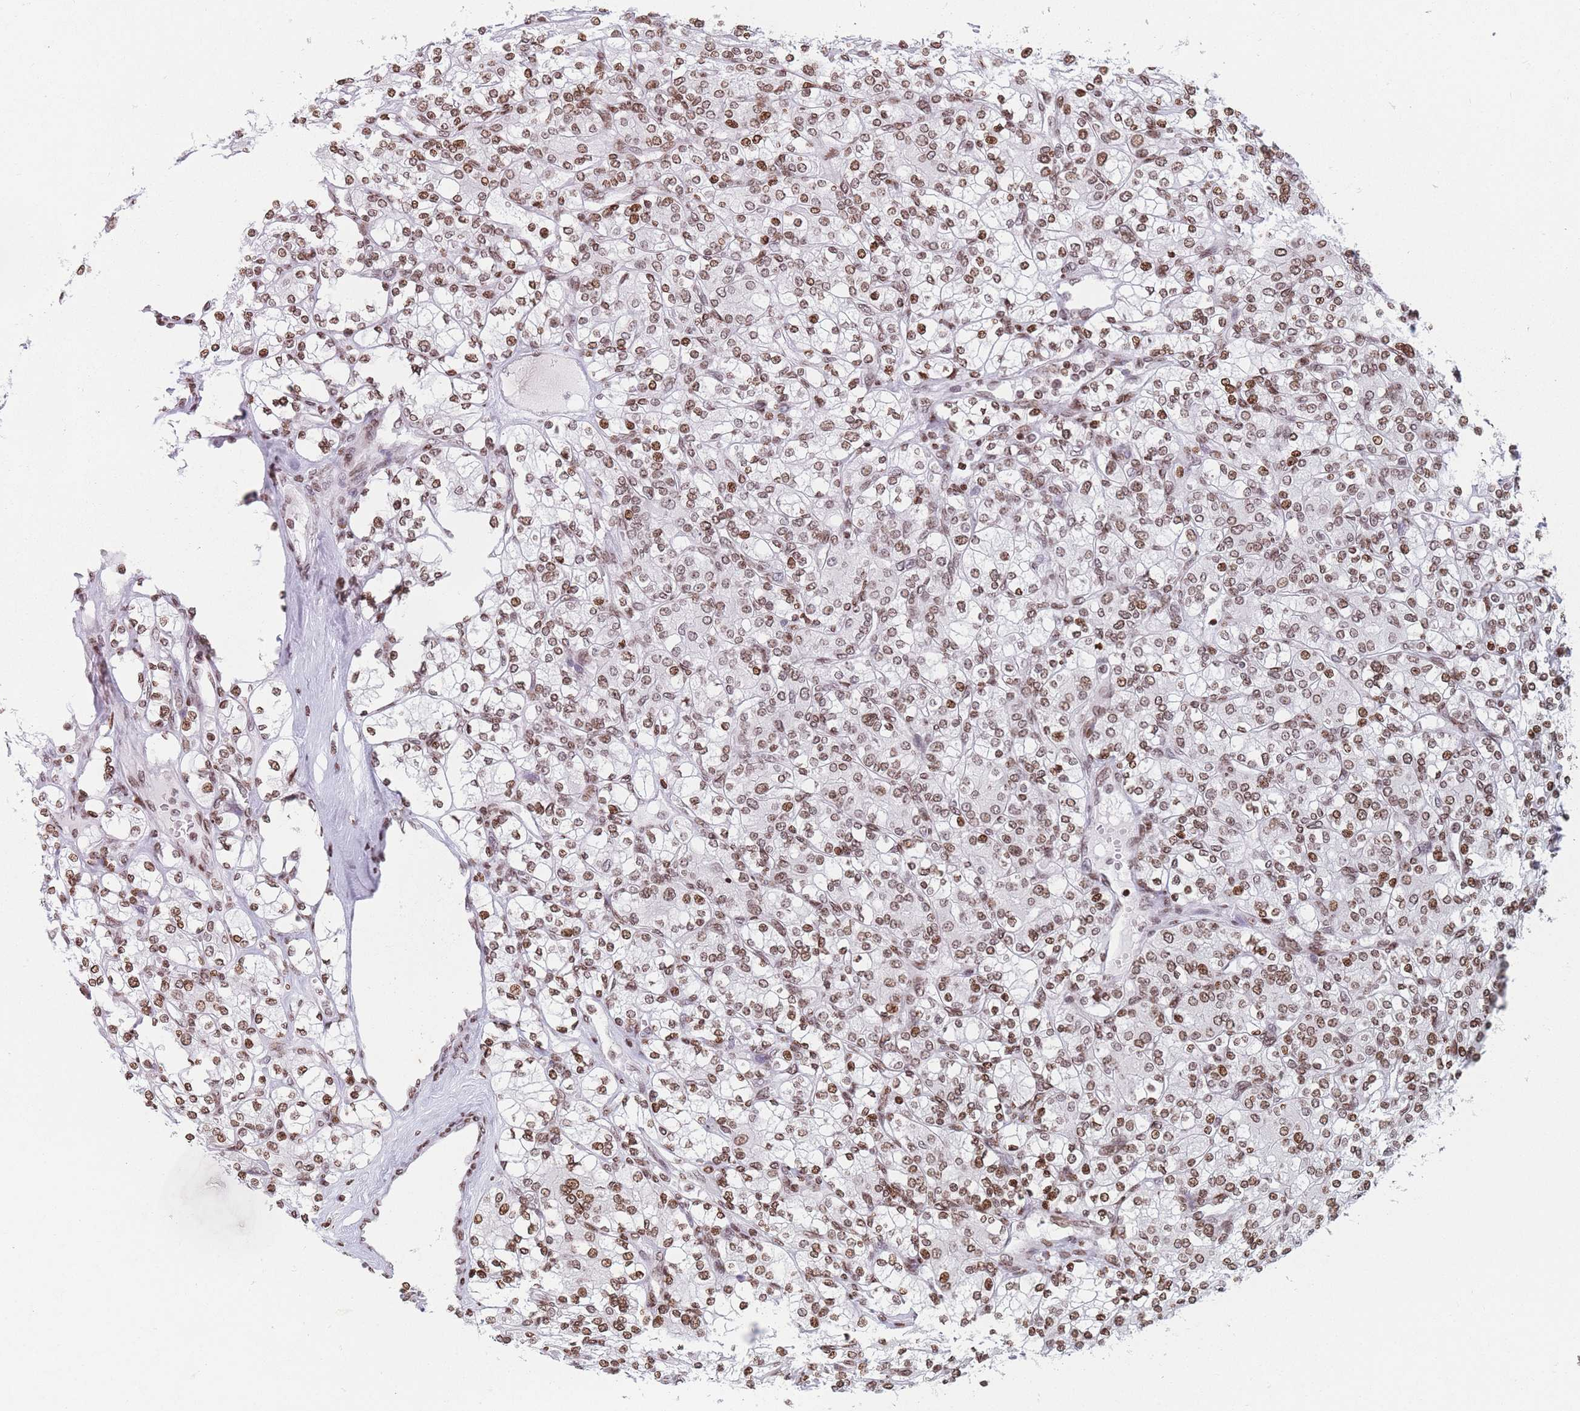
{"staining": {"intensity": "moderate", "quantity": ">75%", "location": "nuclear"}, "tissue": "renal cancer", "cell_type": "Tumor cells", "image_type": "cancer", "snomed": [{"axis": "morphology", "description": "Adenocarcinoma, NOS"}, {"axis": "topography", "description": "Kidney"}], "caption": "Tumor cells reveal medium levels of moderate nuclear staining in approximately >75% of cells in renal cancer (adenocarcinoma). (Brightfield microscopy of DAB IHC at high magnification).", "gene": "AK9", "patient": {"sex": "male", "age": 77}}